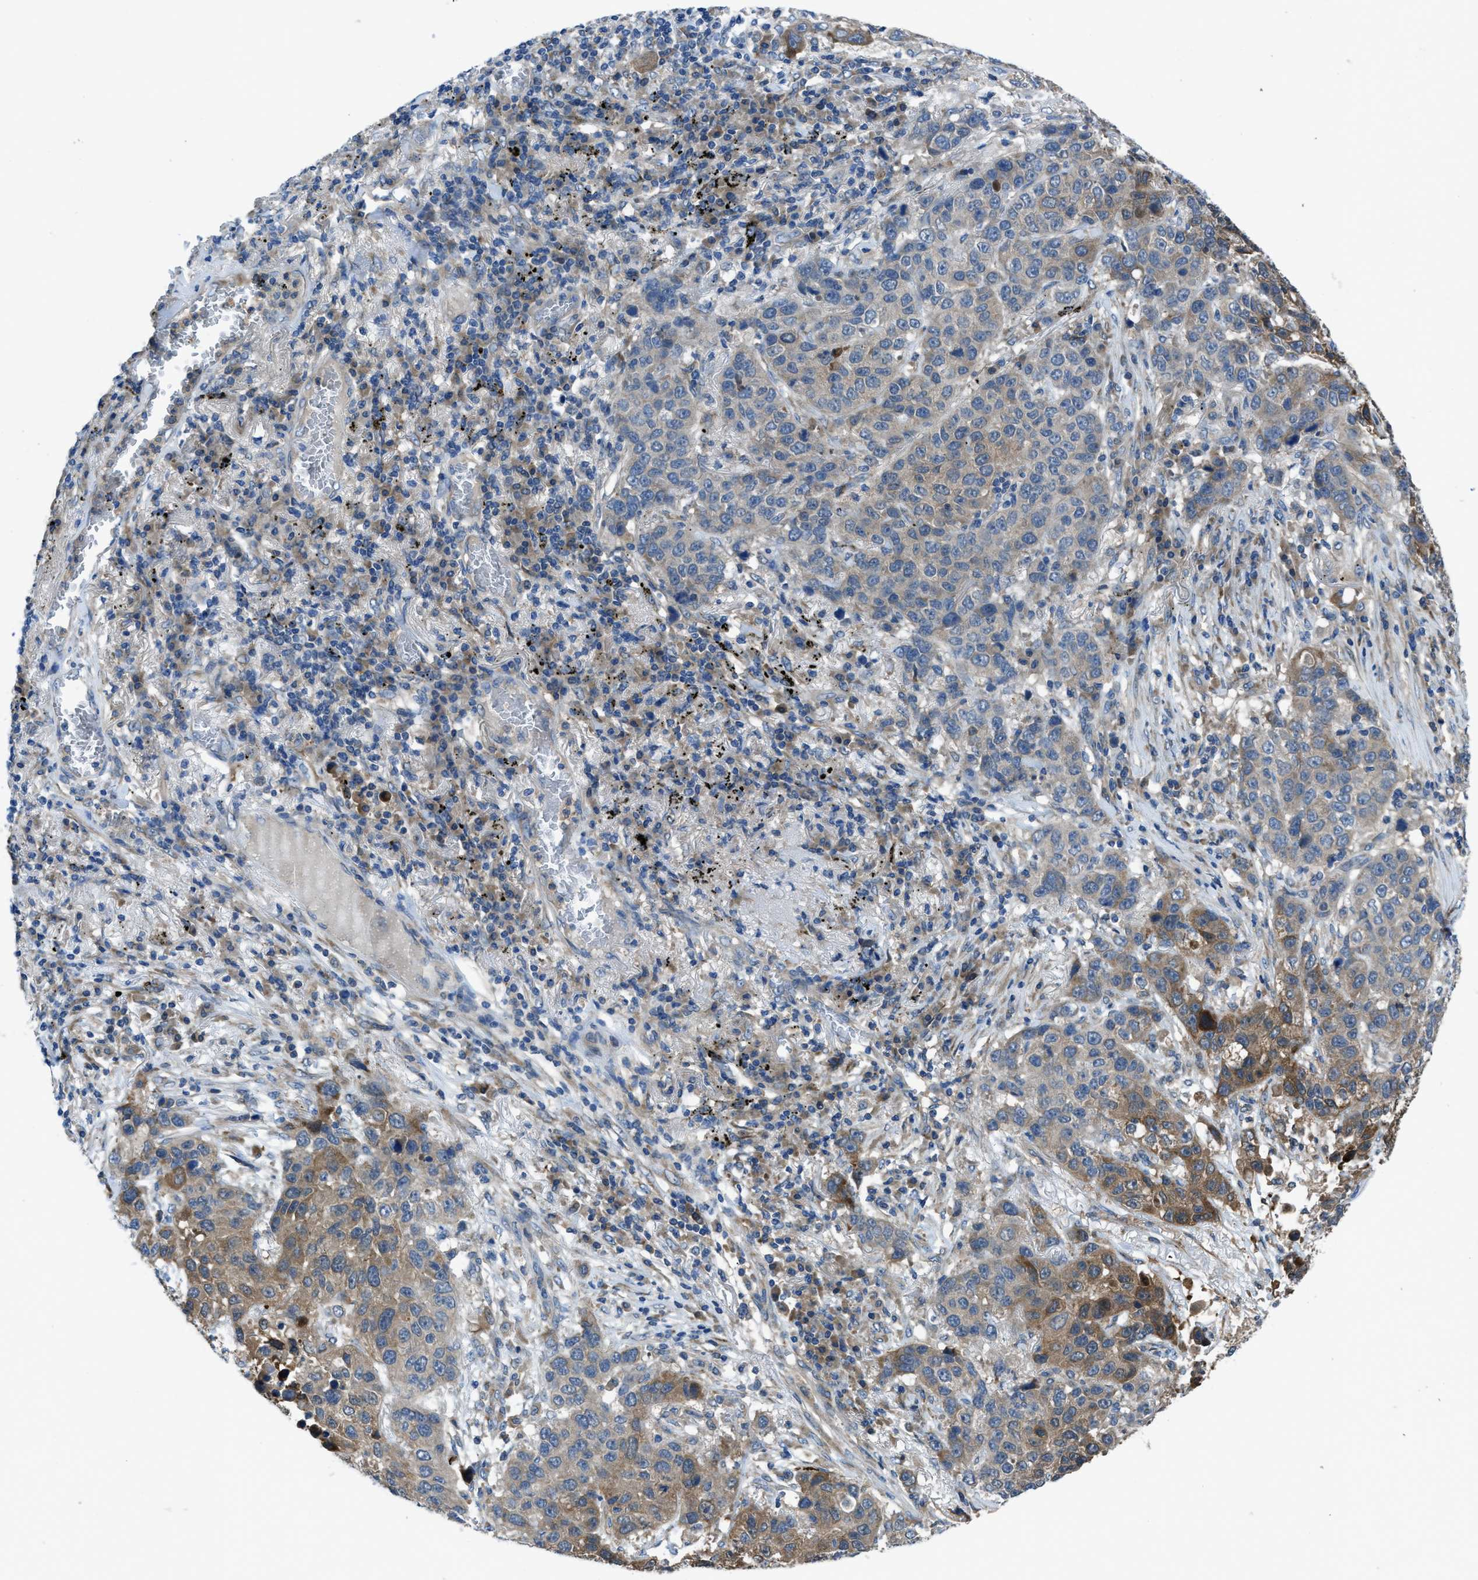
{"staining": {"intensity": "moderate", "quantity": "25%-75%", "location": "cytoplasmic/membranous"}, "tissue": "lung cancer", "cell_type": "Tumor cells", "image_type": "cancer", "snomed": [{"axis": "morphology", "description": "Squamous cell carcinoma, NOS"}, {"axis": "topography", "description": "Lung"}], "caption": "Immunohistochemical staining of human lung squamous cell carcinoma displays moderate cytoplasmic/membranous protein staining in about 25%-75% of tumor cells.", "gene": "MAP3K20", "patient": {"sex": "male", "age": 57}}